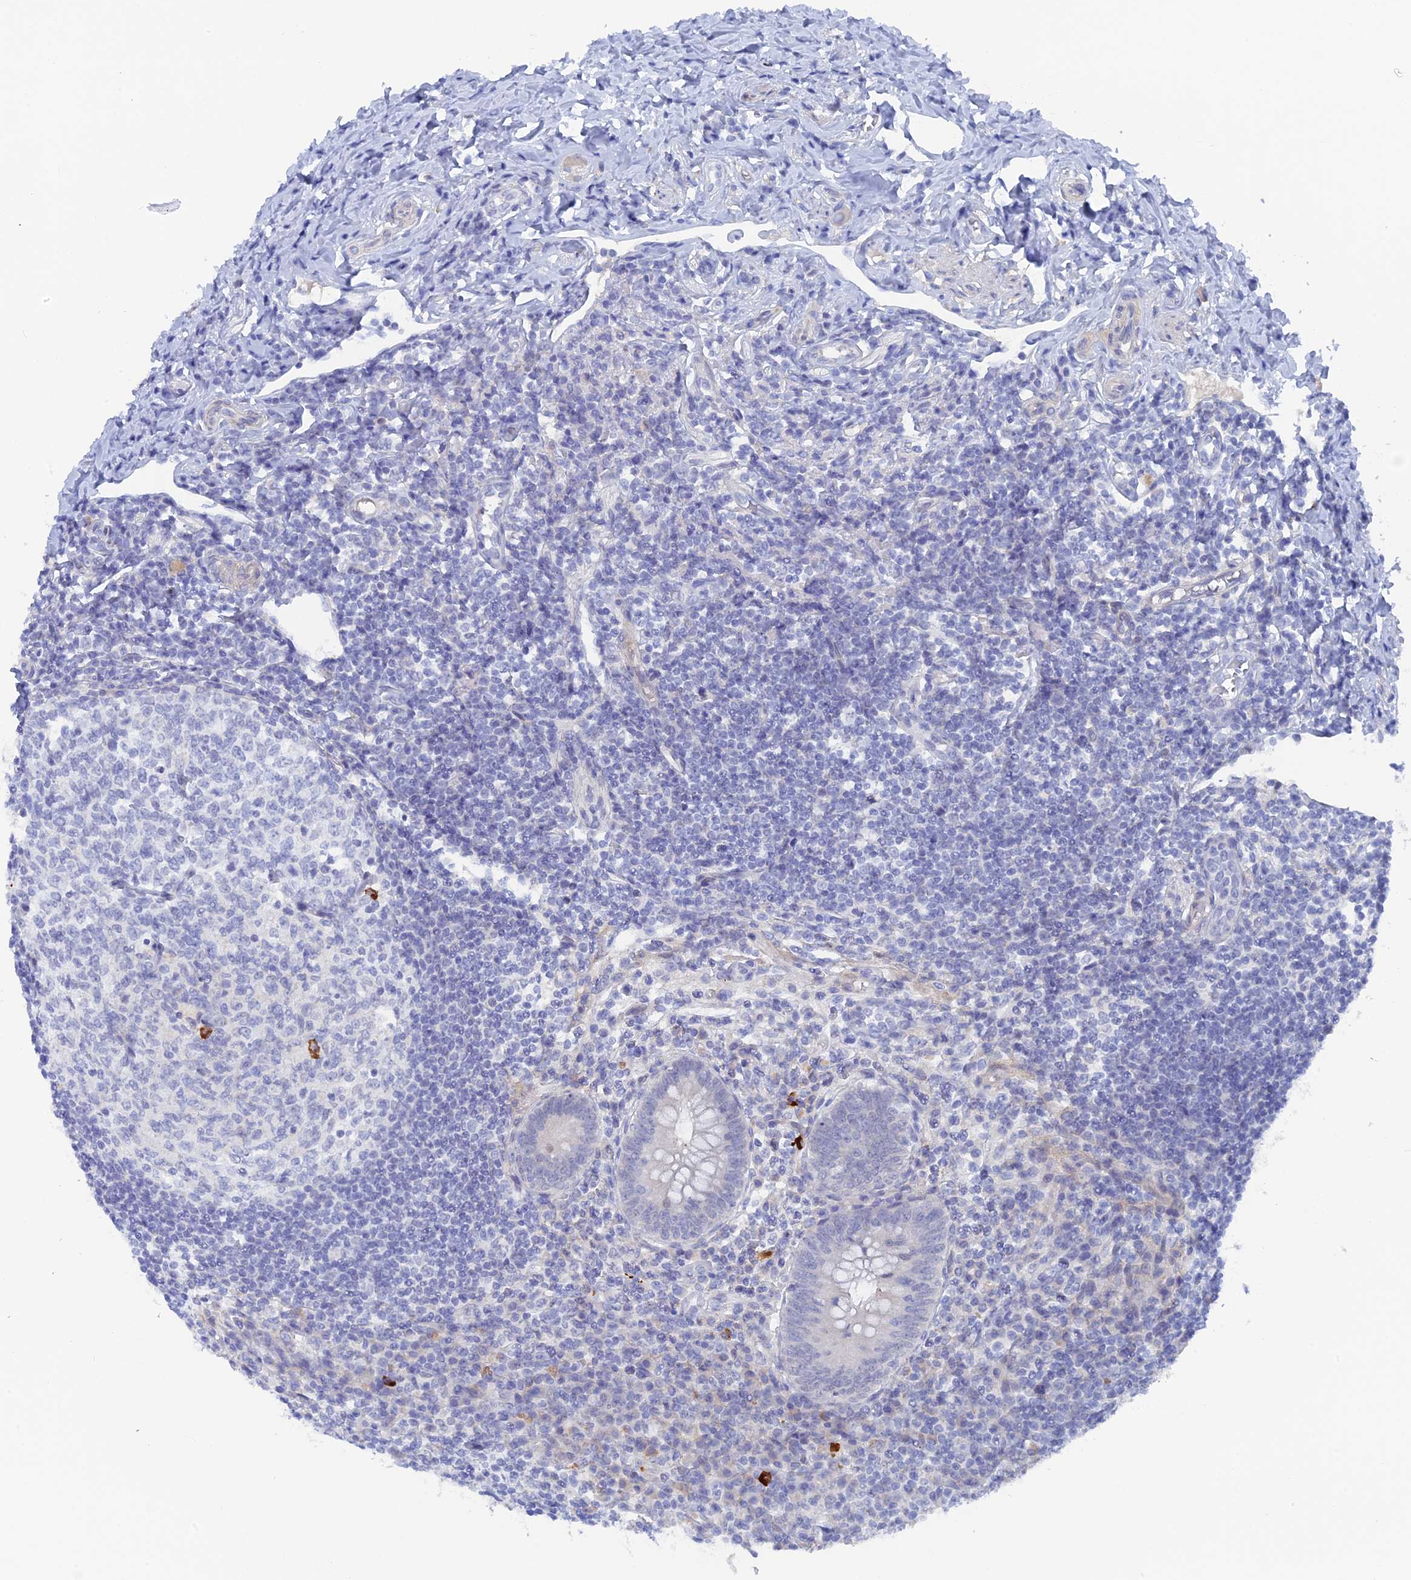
{"staining": {"intensity": "moderate", "quantity": "<25%", "location": "cytoplasmic/membranous"}, "tissue": "appendix", "cell_type": "Glandular cells", "image_type": "normal", "snomed": [{"axis": "morphology", "description": "Normal tissue, NOS"}, {"axis": "topography", "description": "Appendix"}], "caption": "This photomicrograph demonstrates IHC staining of benign appendix, with low moderate cytoplasmic/membranous positivity in about <25% of glandular cells.", "gene": "DACT3", "patient": {"sex": "female", "age": 33}}